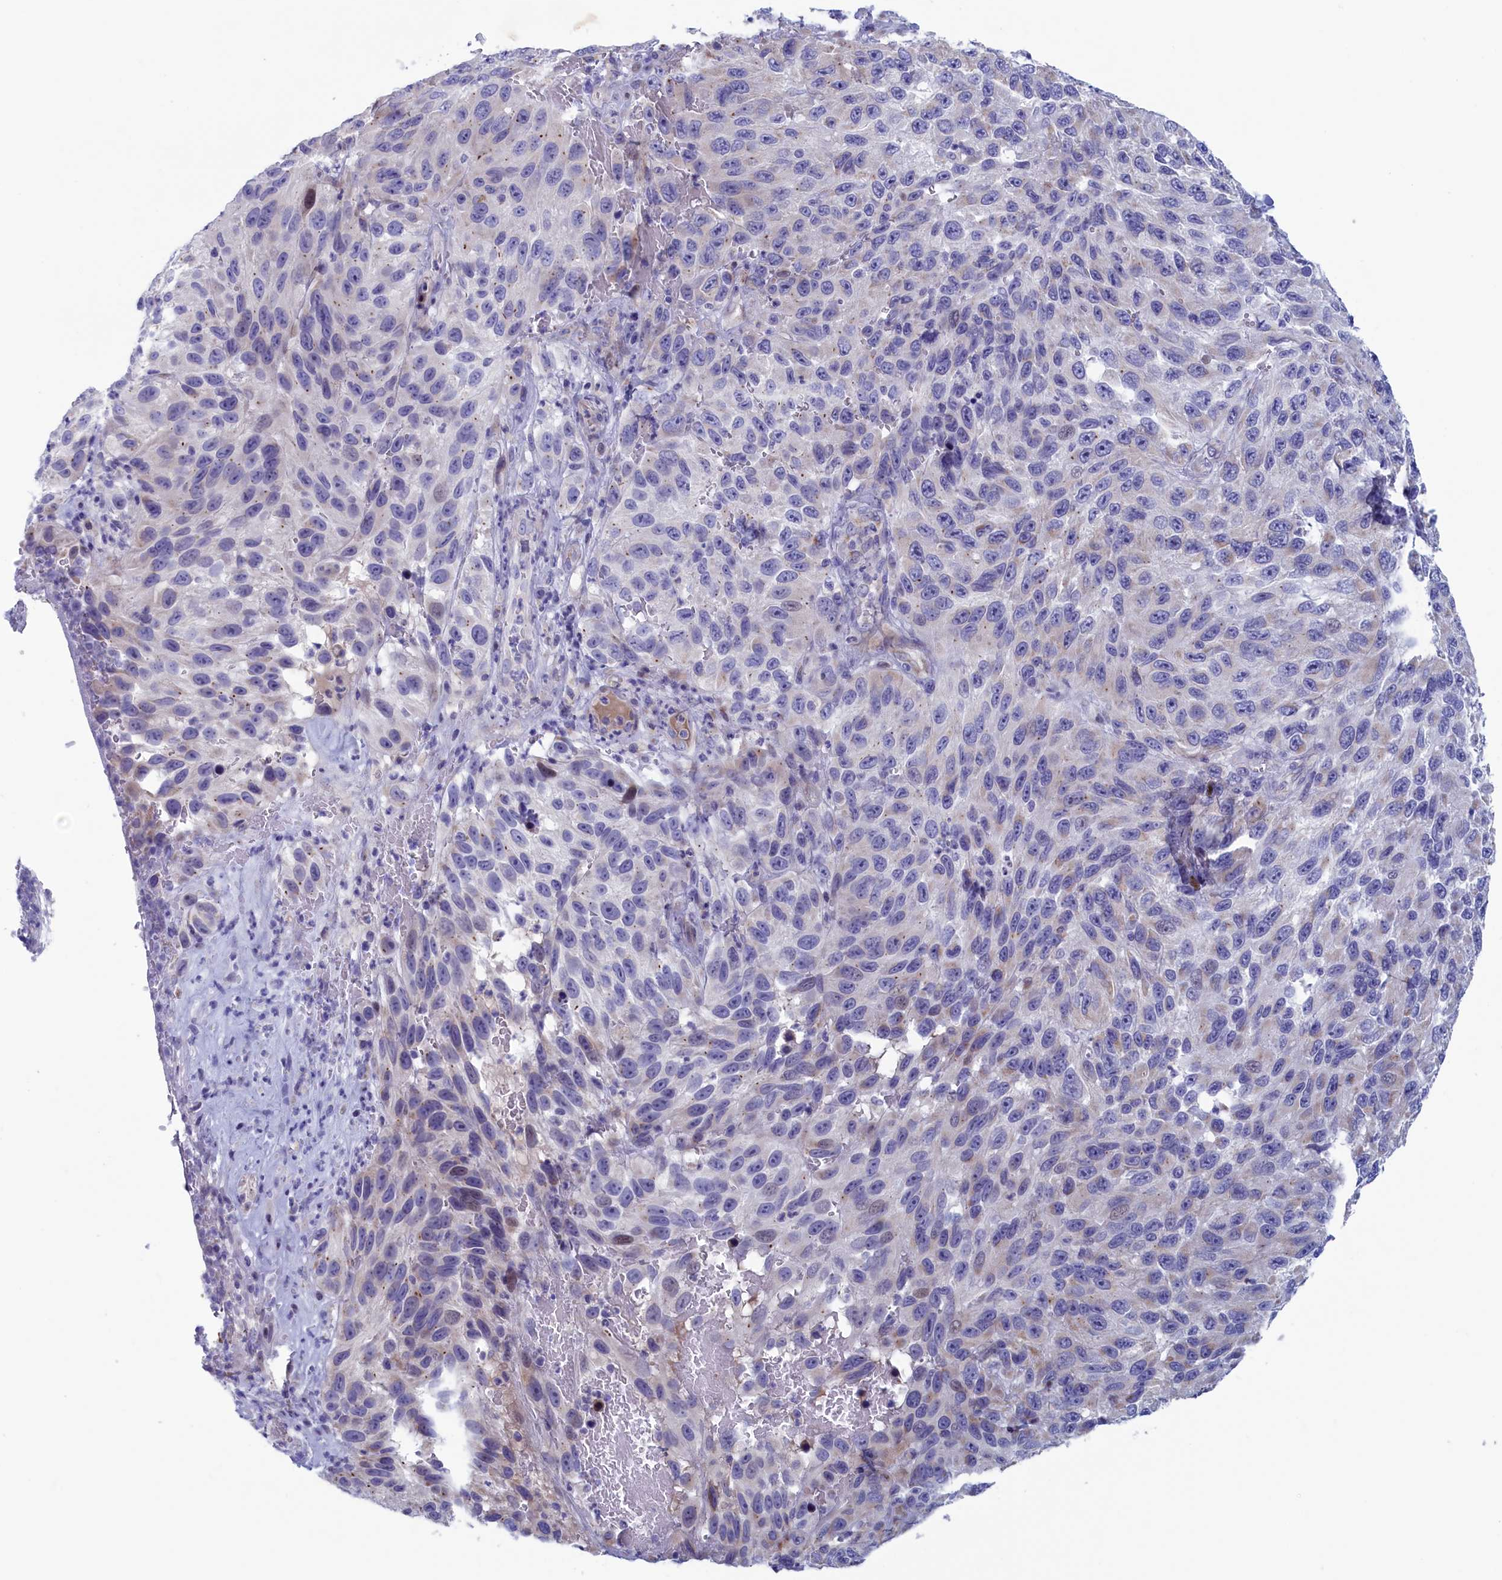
{"staining": {"intensity": "negative", "quantity": "none", "location": "none"}, "tissue": "melanoma", "cell_type": "Tumor cells", "image_type": "cancer", "snomed": [{"axis": "morphology", "description": "Malignant melanoma, NOS"}, {"axis": "topography", "description": "Skin"}], "caption": "Tumor cells are negative for protein expression in human malignant melanoma.", "gene": "NIBAN3", "patient": {"sex": "female", "age": 96}}